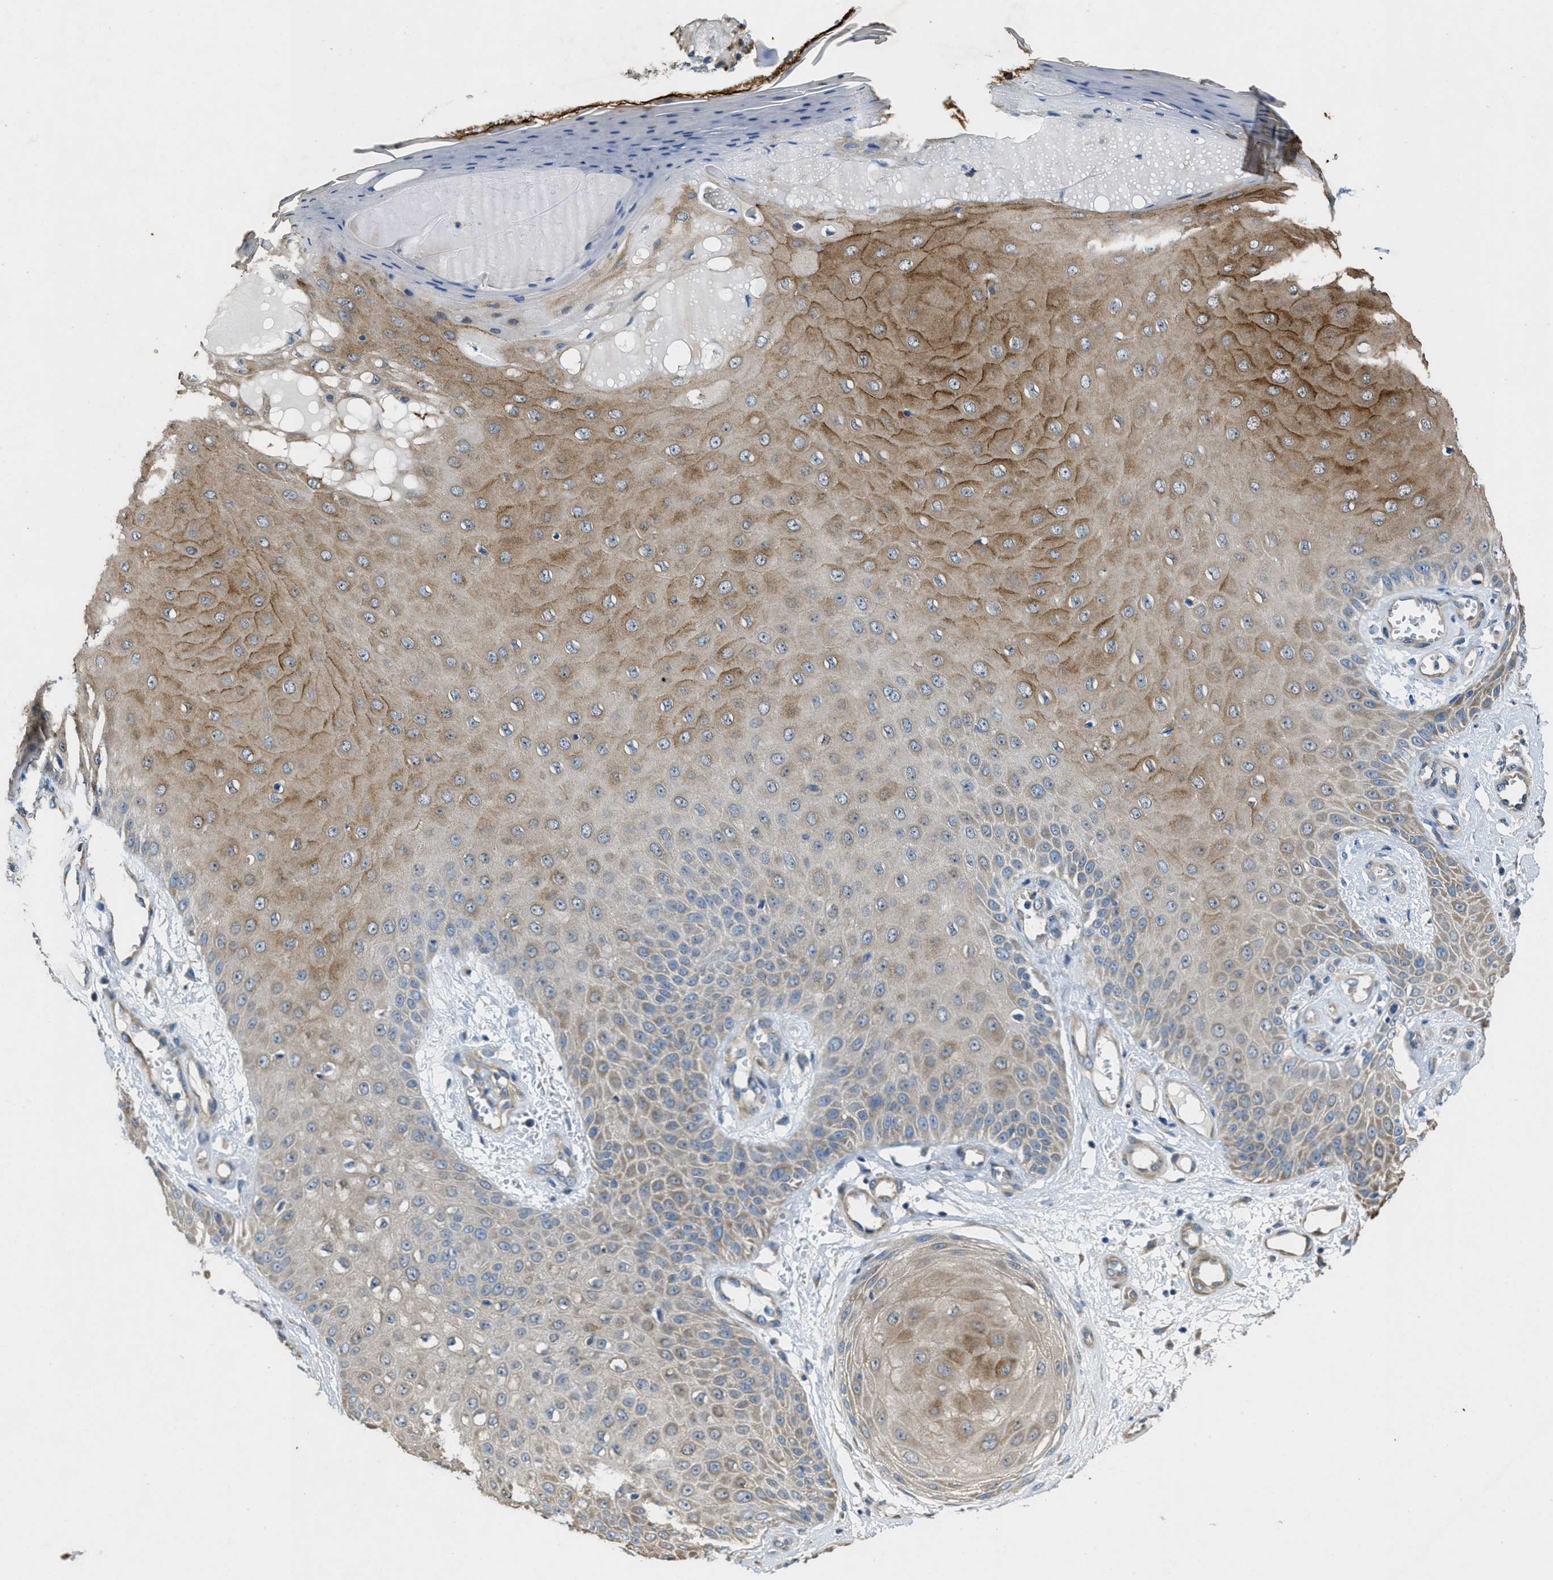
{"staining": {"intensity": "moderate", "quantity": "25%-75%", "location": "cytoplasmic/membranous"}, "tissue": "skin cancer", "cell_type": "Tumor cells", "image_type": "cancer", "snomed": [{"axis": "morphology", "description": "Squamous cell carcinoma, NOS"}, {"axis": "topography", "description": "Skin"}], "caption": "IHC photomicrograph of neoplastic tissue: skin cancer (squamous cell carcinoma) stained using IHC exhibits medium levels of moderate protein expression localized specifically in the cytoplasmic/membranous of tumor cells, appearing as a cytoplasmic/membranous brown color.", "gene": "TOMM70", "patient": {"sex": "male", "age": 74}}